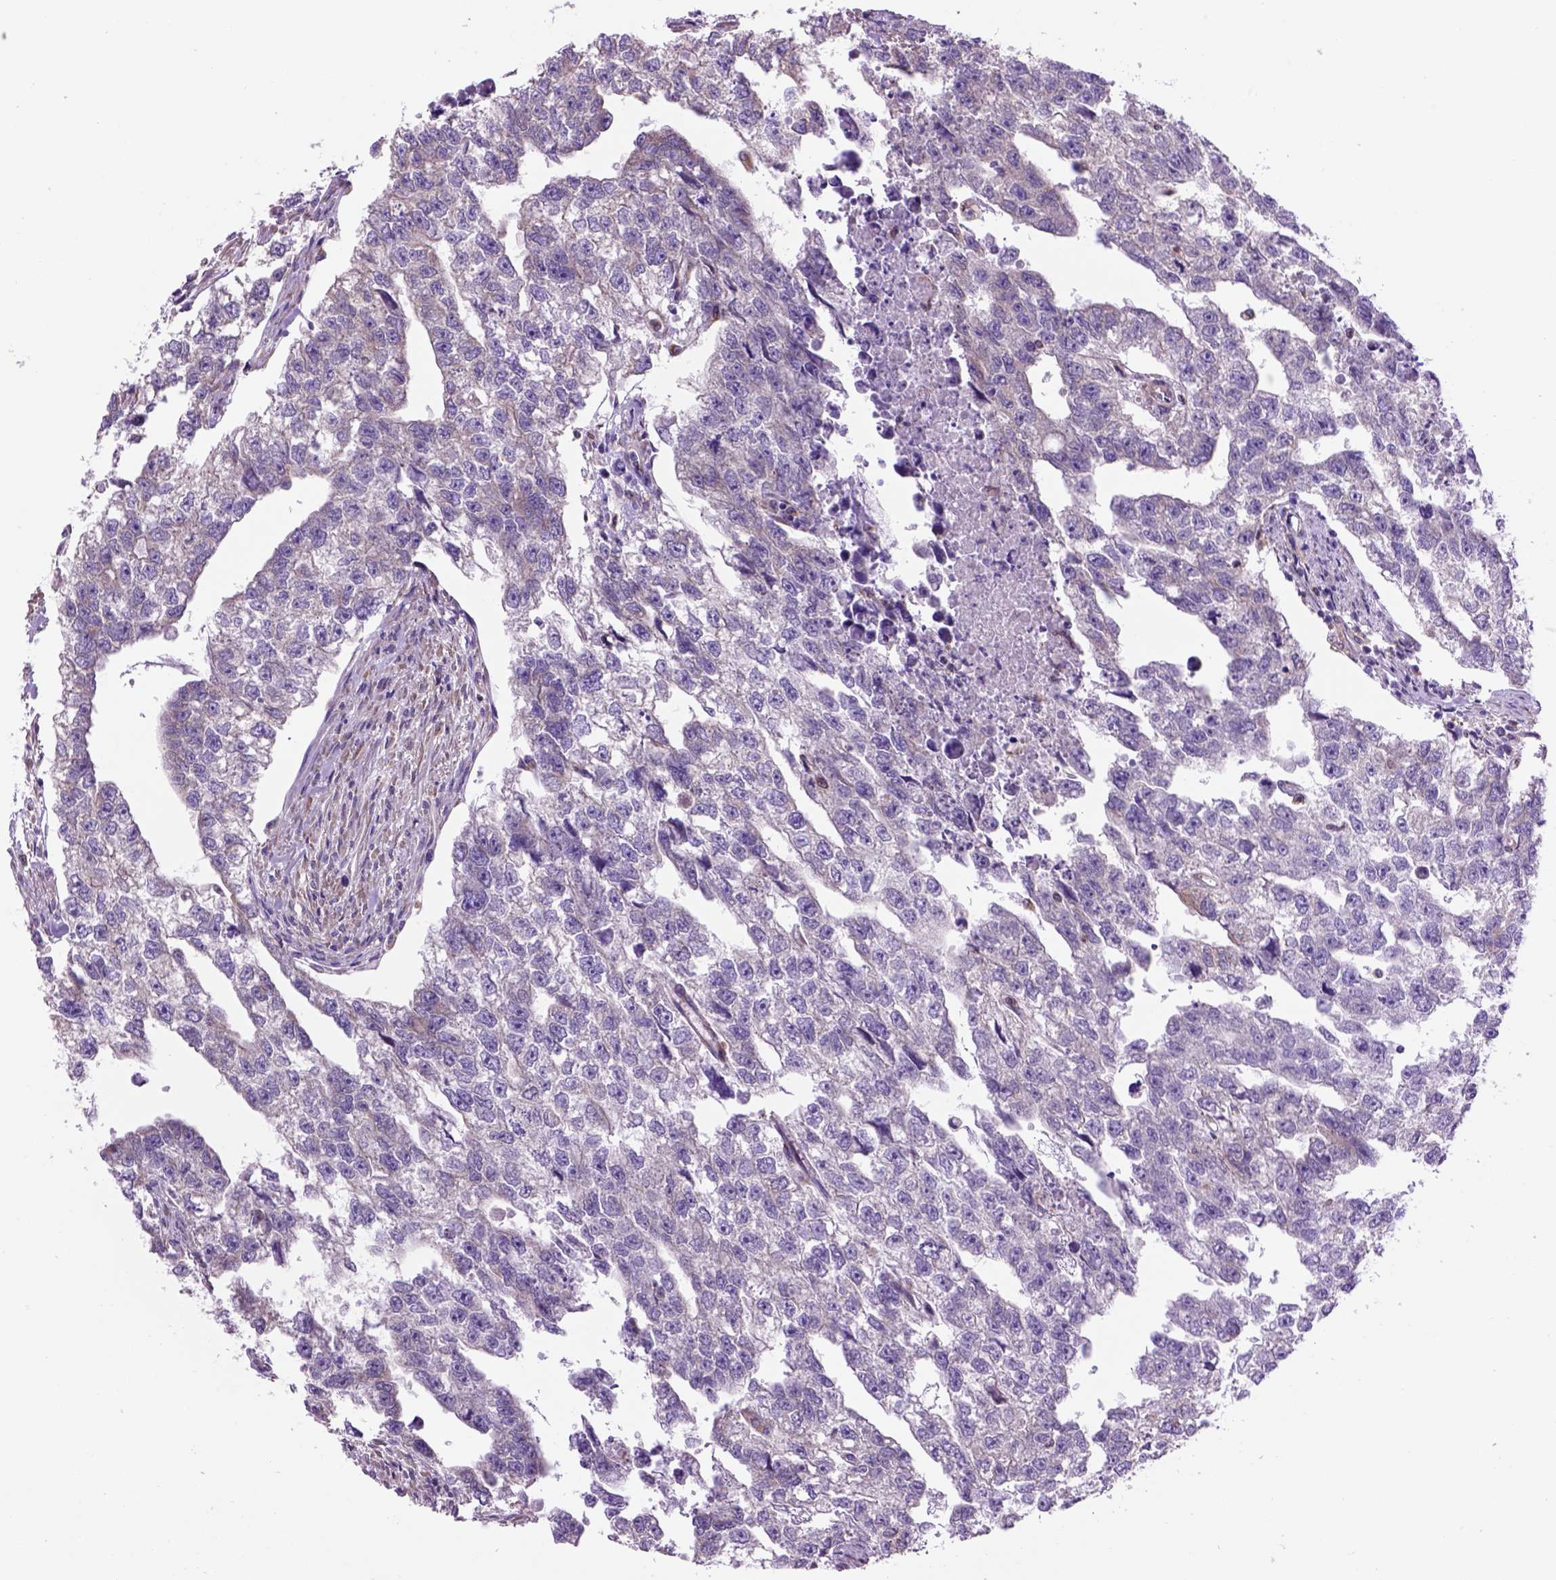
{"staining": {"intensity": "negative", "quantity": "none", "location": "none"}, "tissue": "testis cancer", "cell_type": "Tumor cells", "image_type": "cancer", "snomed": [{"axis": "morphology", "description": "Carcinoma, Embryonal, NOS"}, {"axis": "morphology", "description": "Teratoma, malignant, NOS"}, {"axis": "topography", "description": "Testis"}], "caption": "Embryonal carcinoma (testis) stained for a protein using immunohistochemistry displays no positivity tumor cells.", "gene": "PIAS3", "patient": {"sex": "male", "age": 44}}